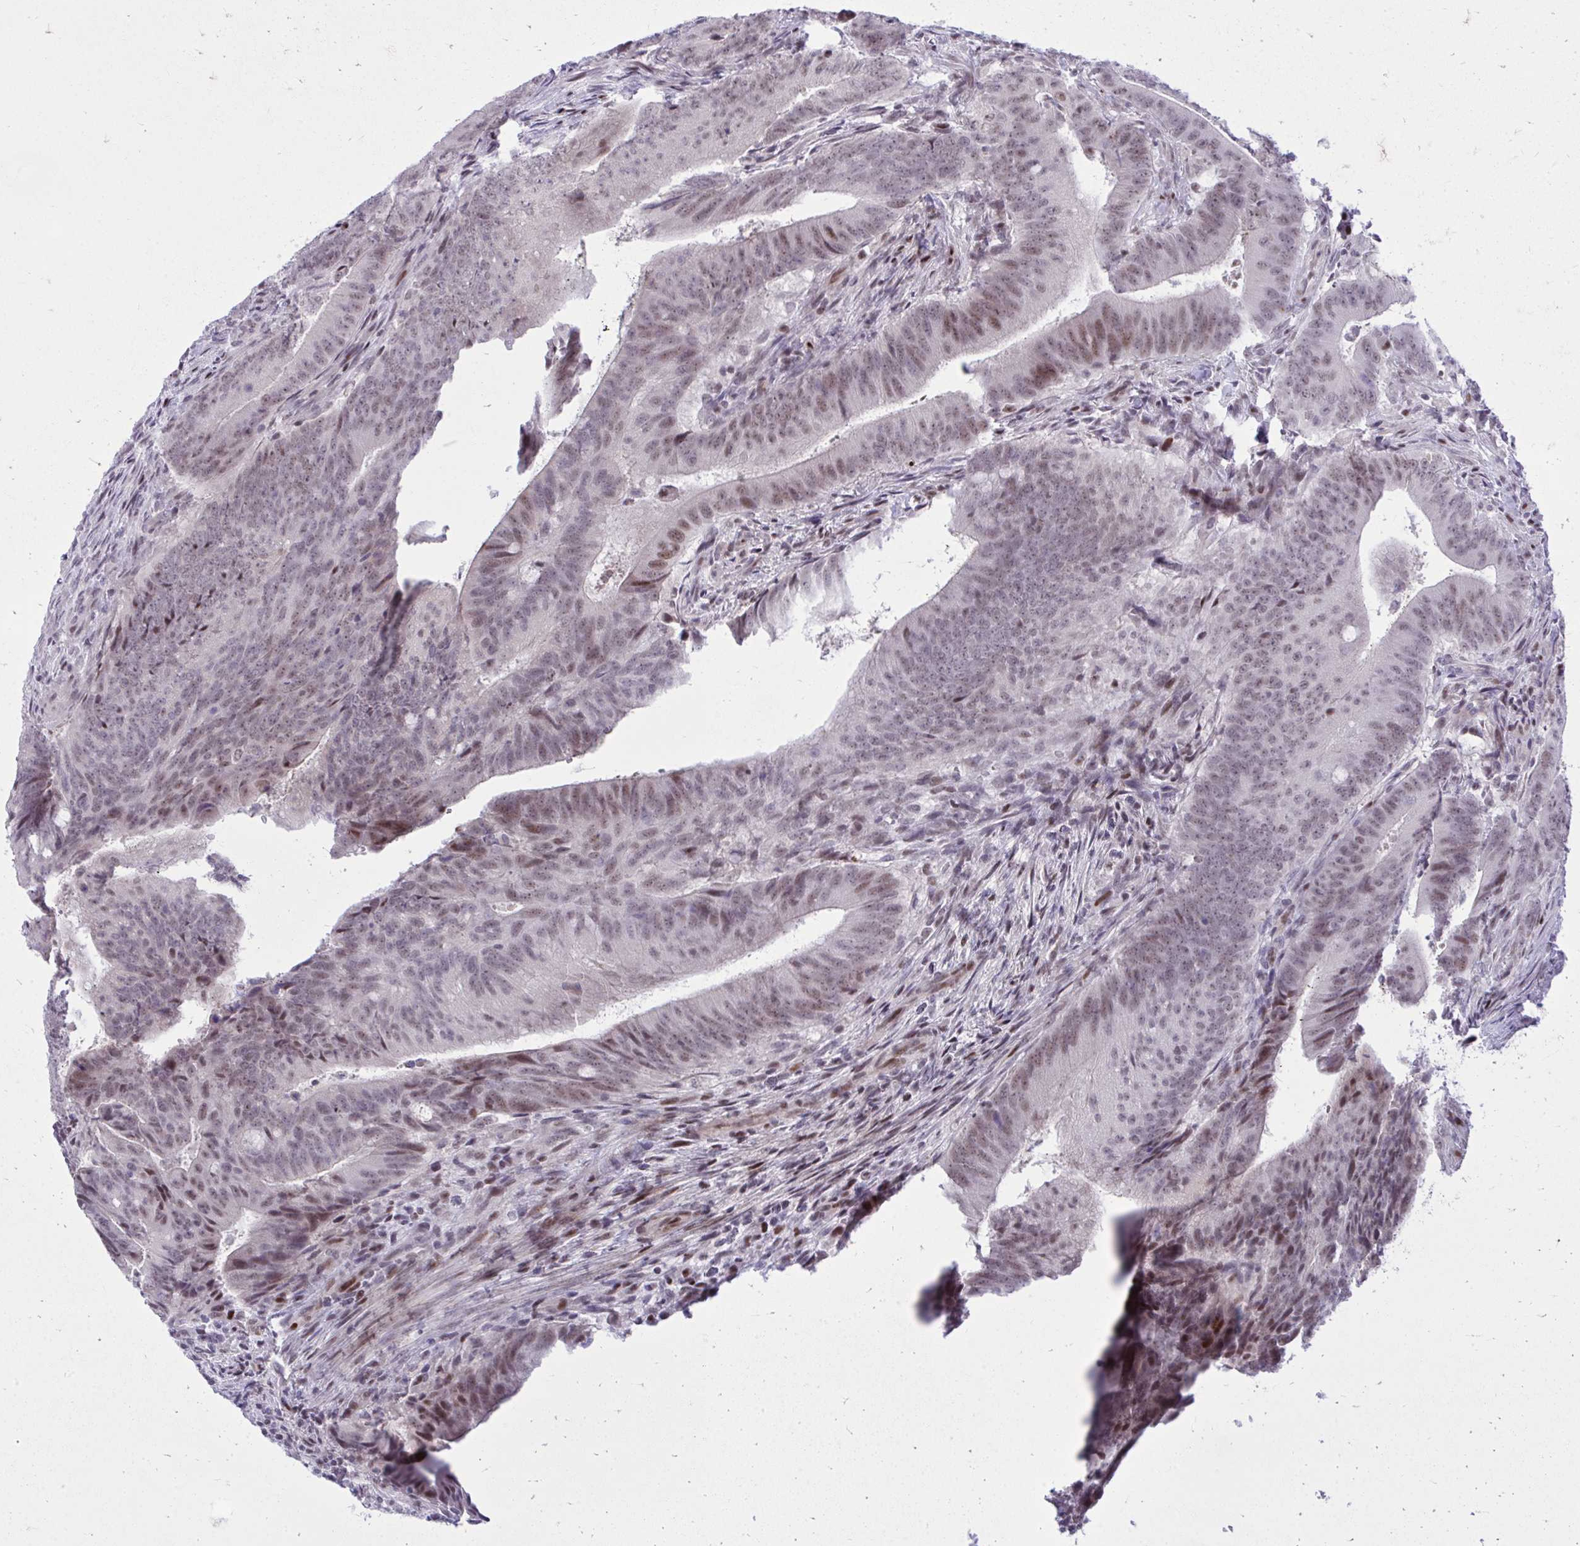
{"staining": {"intensity": "moderate", "quantity": "25%-75%", "location": "nuclear"}, "tissue": "colorectal cancer", "cell_type": "Tumor cells", "image_type": "cancer", "snomed": [{"axis": "morphology", "description": "Adenocarcinoma, NOS"}, {"axis": "topography", "description": "Colon"}], "caption": "Immunohistochemical staining of colorectal cancer (adenocarcinoma) demonstrates moderate nuclear protein expression in approximately 25%-75% of tumor cells.", "gene": "C14orf39", "patient": {"sex": "female", "age": 43}}